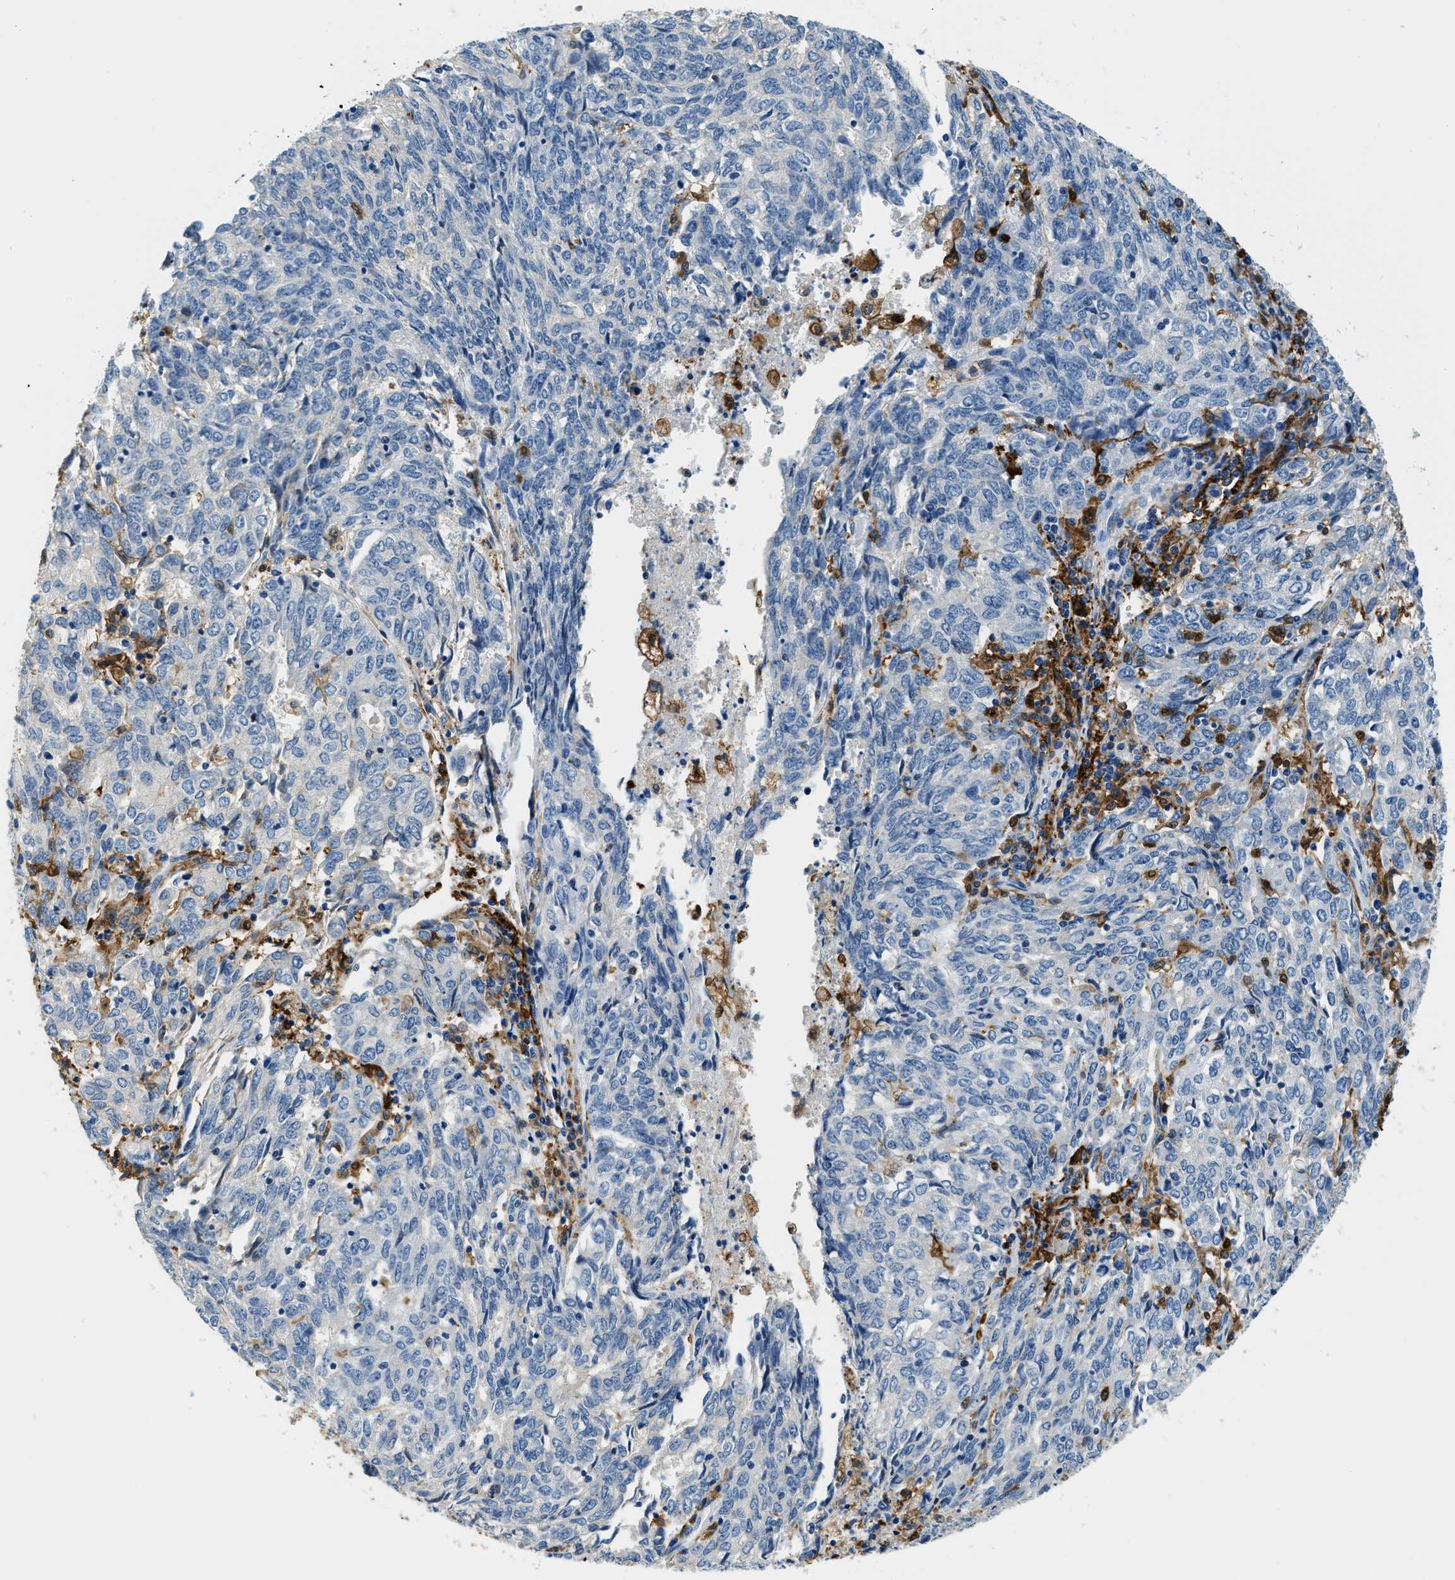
{"staining": {"intensity": "negative", "quantity": "none", "location": "none"}, "tissue": "endometrial cancer", "cell_type": "Tumor cells", "image_type": "cancer", "snomed": [{"axis": "morphology", "description": "Adenocarcinoma, NOS"}, {"axis": "topography", "description": "Endometrium"}], "caption": "Immunohistochemical staining of human endometrial cancer displays no significant staining in tumor cells.", "gene": "CAPG", "patient": {"sex": "female", "age": 80}}